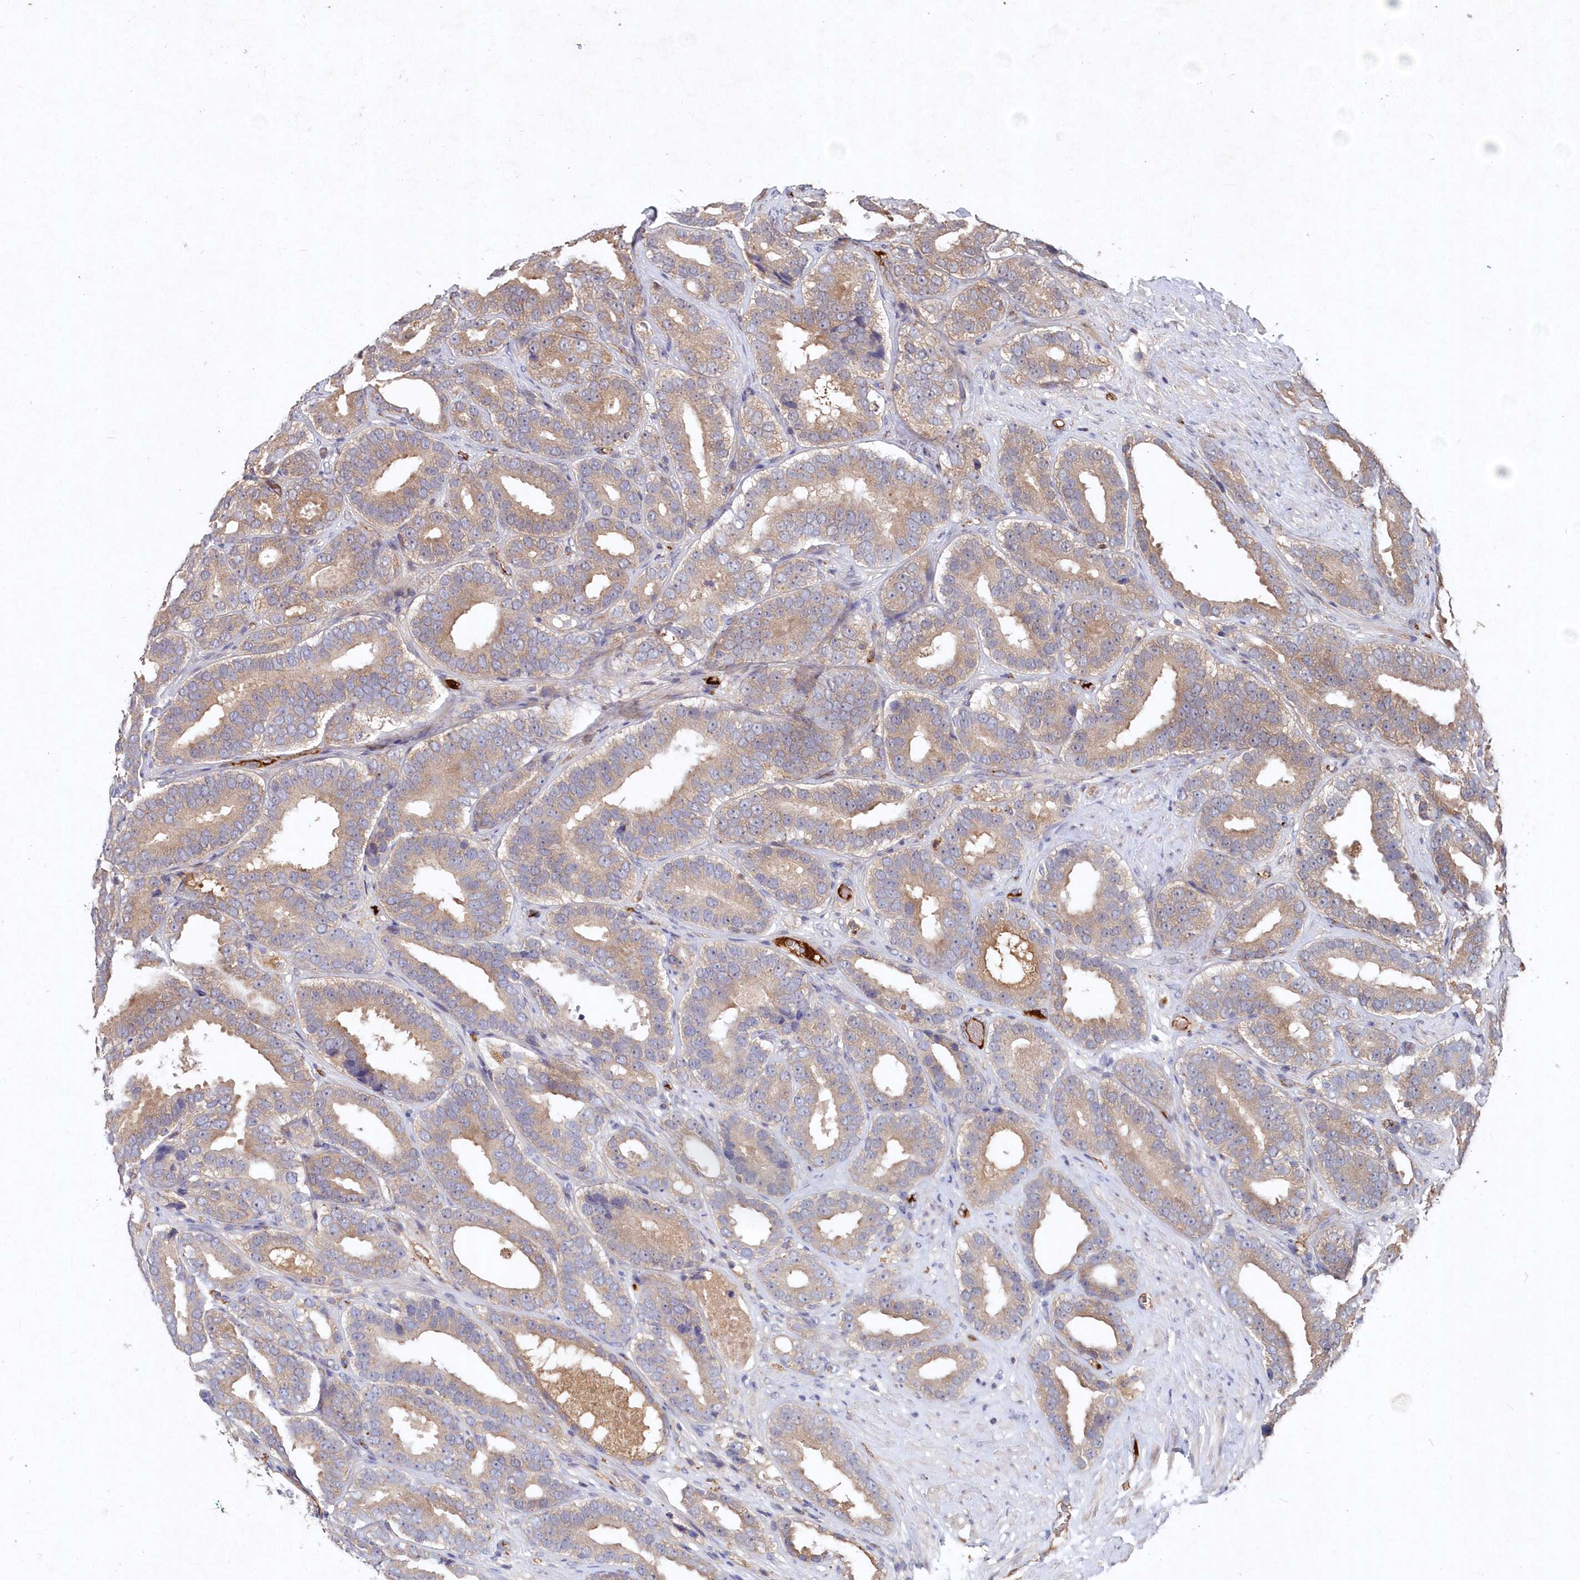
{"staining": {"intensity": "weak", "quantity": ">75%", "location": "cytoplasmic/membranous"}, "tissue": "prostate cancer", "cell_type": "Tumor cells", "image_type": "cancer", "snomed": [{"axis": "morphology", "description": "Adenocarcinoma, High grade"}, {"axis": "topography", "description": "Prostate"}], "caption": "The immunohistochemical stain highlights weak cytoplasmic/membranous staining in tumor cells of prostate adenocarcinoma (high-grade) tissue. (IHC, brightfield microscopy, high magnification).", "gene": "ABHD14B", "patient": {"sex": "male", "age": 56}}